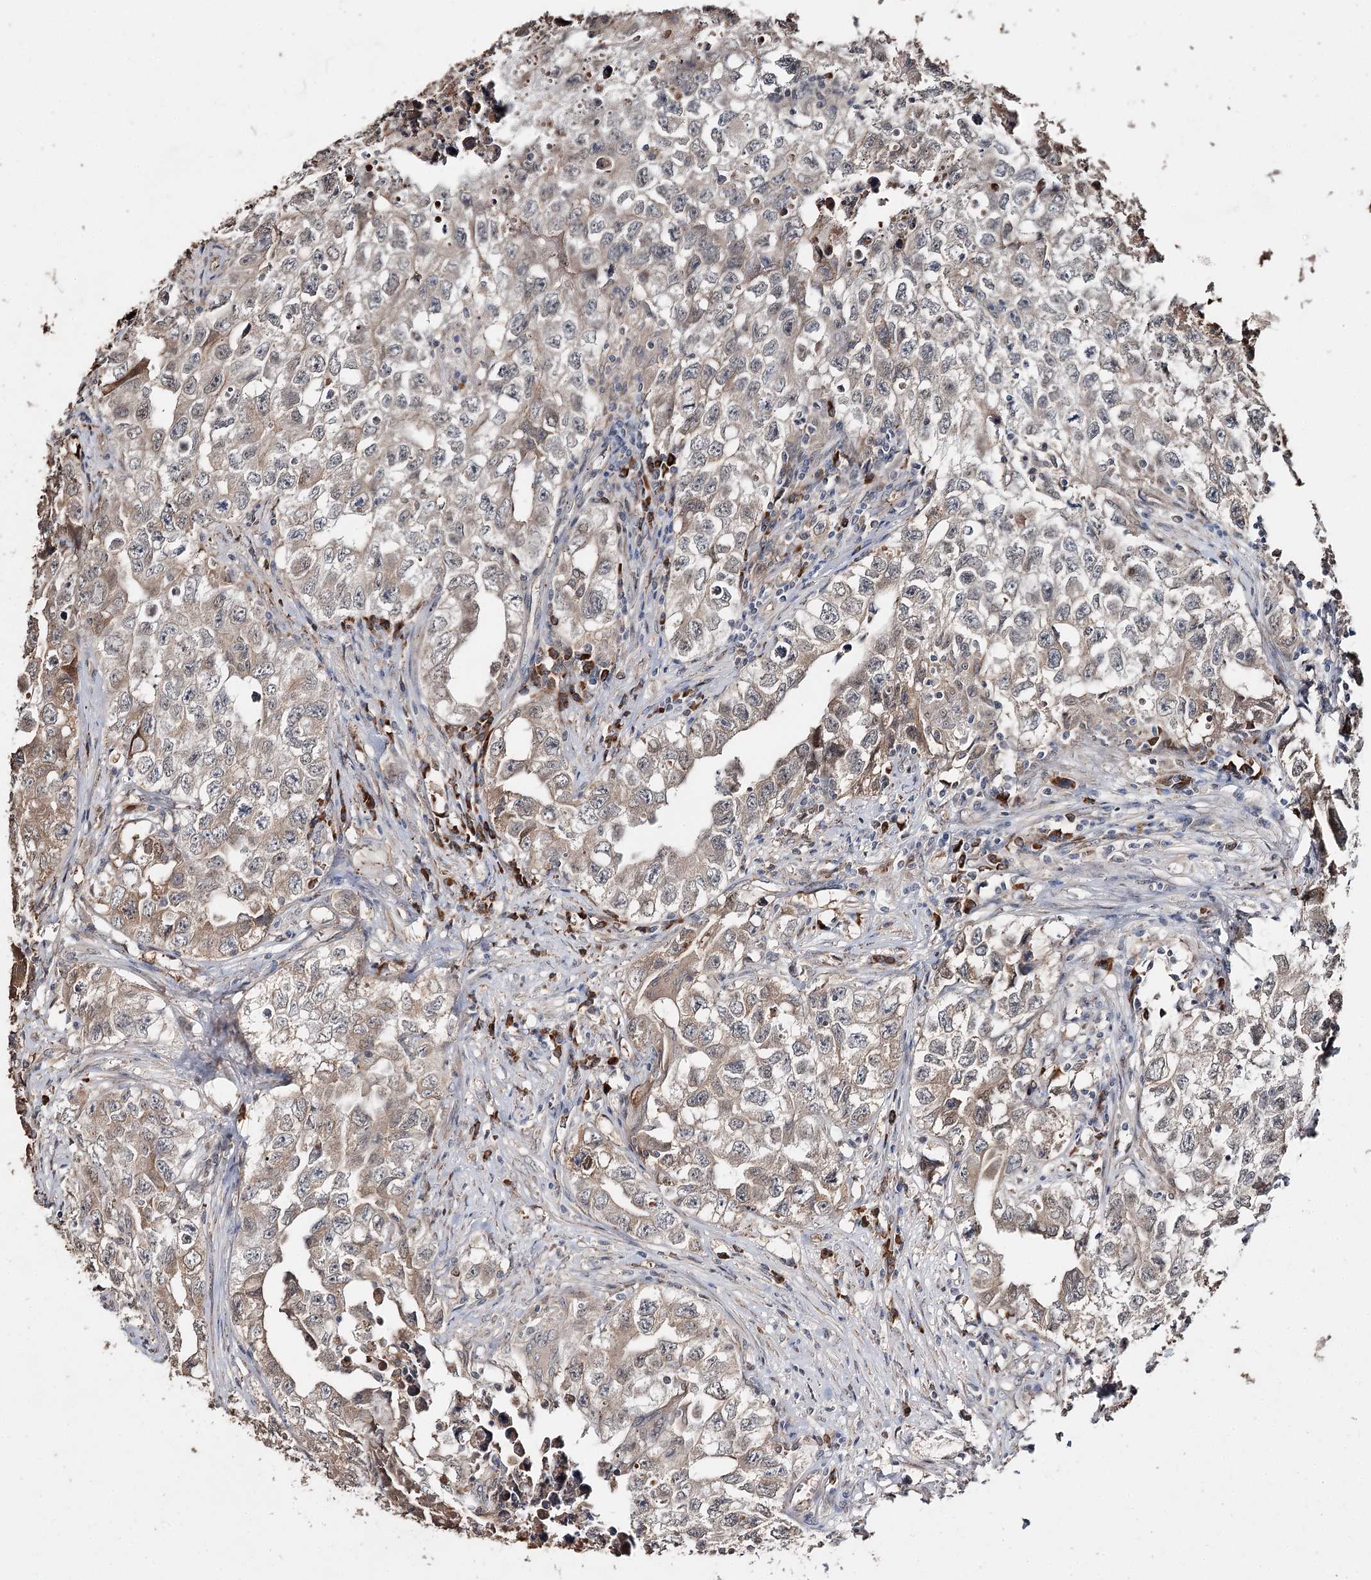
{"staining": {"intensity": "moderate", "quantity": ">75%", "location": "cytoplasmic/membranous"}, "tissue": "testis cancer", "cell_type": "Tumor cells", "image_type": "cancer", "snomed": [{"axis": "morphology", "description": "Seminoma, NOS"}, {"axis": "morphology", "description": "Carcinoma, Embryonal, NOS"}, {"axis": "topography", "description": "Testis"}], "caption": "Immunohistochemistry (IHC) photomicrograph of neoplastic tissue: testis embryonal carcinoma stained using immunohistochemistry demonstrates medium levels of moderate protein expression localized specifically in the cytoplasmic/membranous of tumor cells, appearing as a cytoplasmic/membranous brown color.", "gene": "SYVN1", "patient": {"sex": "male", "age": 43}}